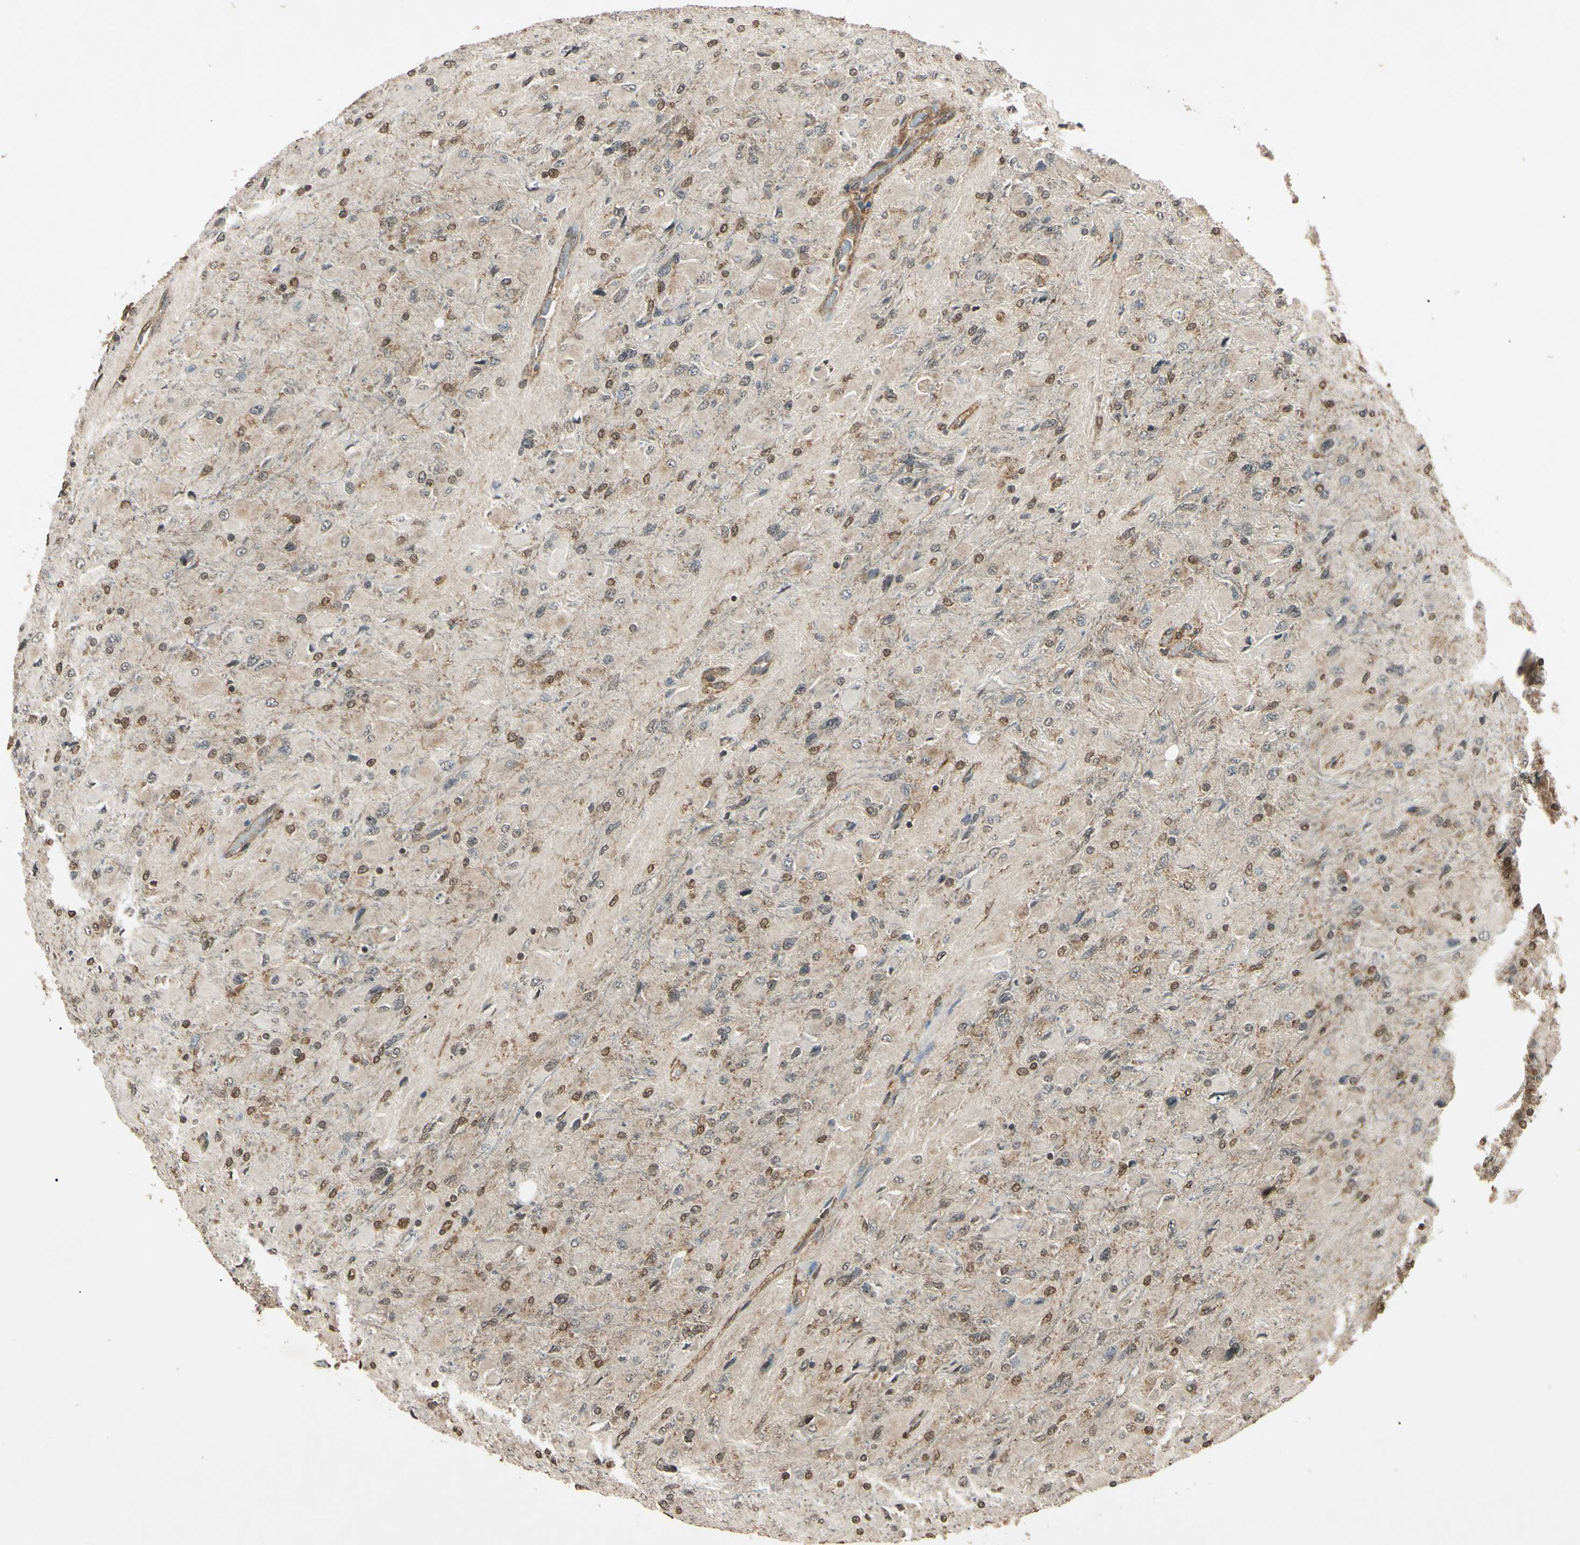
{"staining": {"intensity": "moderate", "quantity": "25%-75%", "location": "cytoplasmic/membranous,nuclear"}, "tissue": "glioma", "cell_type": "Tumor cells", "image_type": "cancer", "snomed": [{"axis": "morphology", "description": "Glioma, malignant, High grade"}, {"axis": "topography", "description": "Cerebral cortex"}], "caption": "Malignant high-grade glioma stained with a brown dye displays moderate cytoplasmic/membranous and nuclear positive staining in approximately 25%-75% of tumor cells.", "gene": "EPN1", "patient": {"sex": "female", "age": 36}}